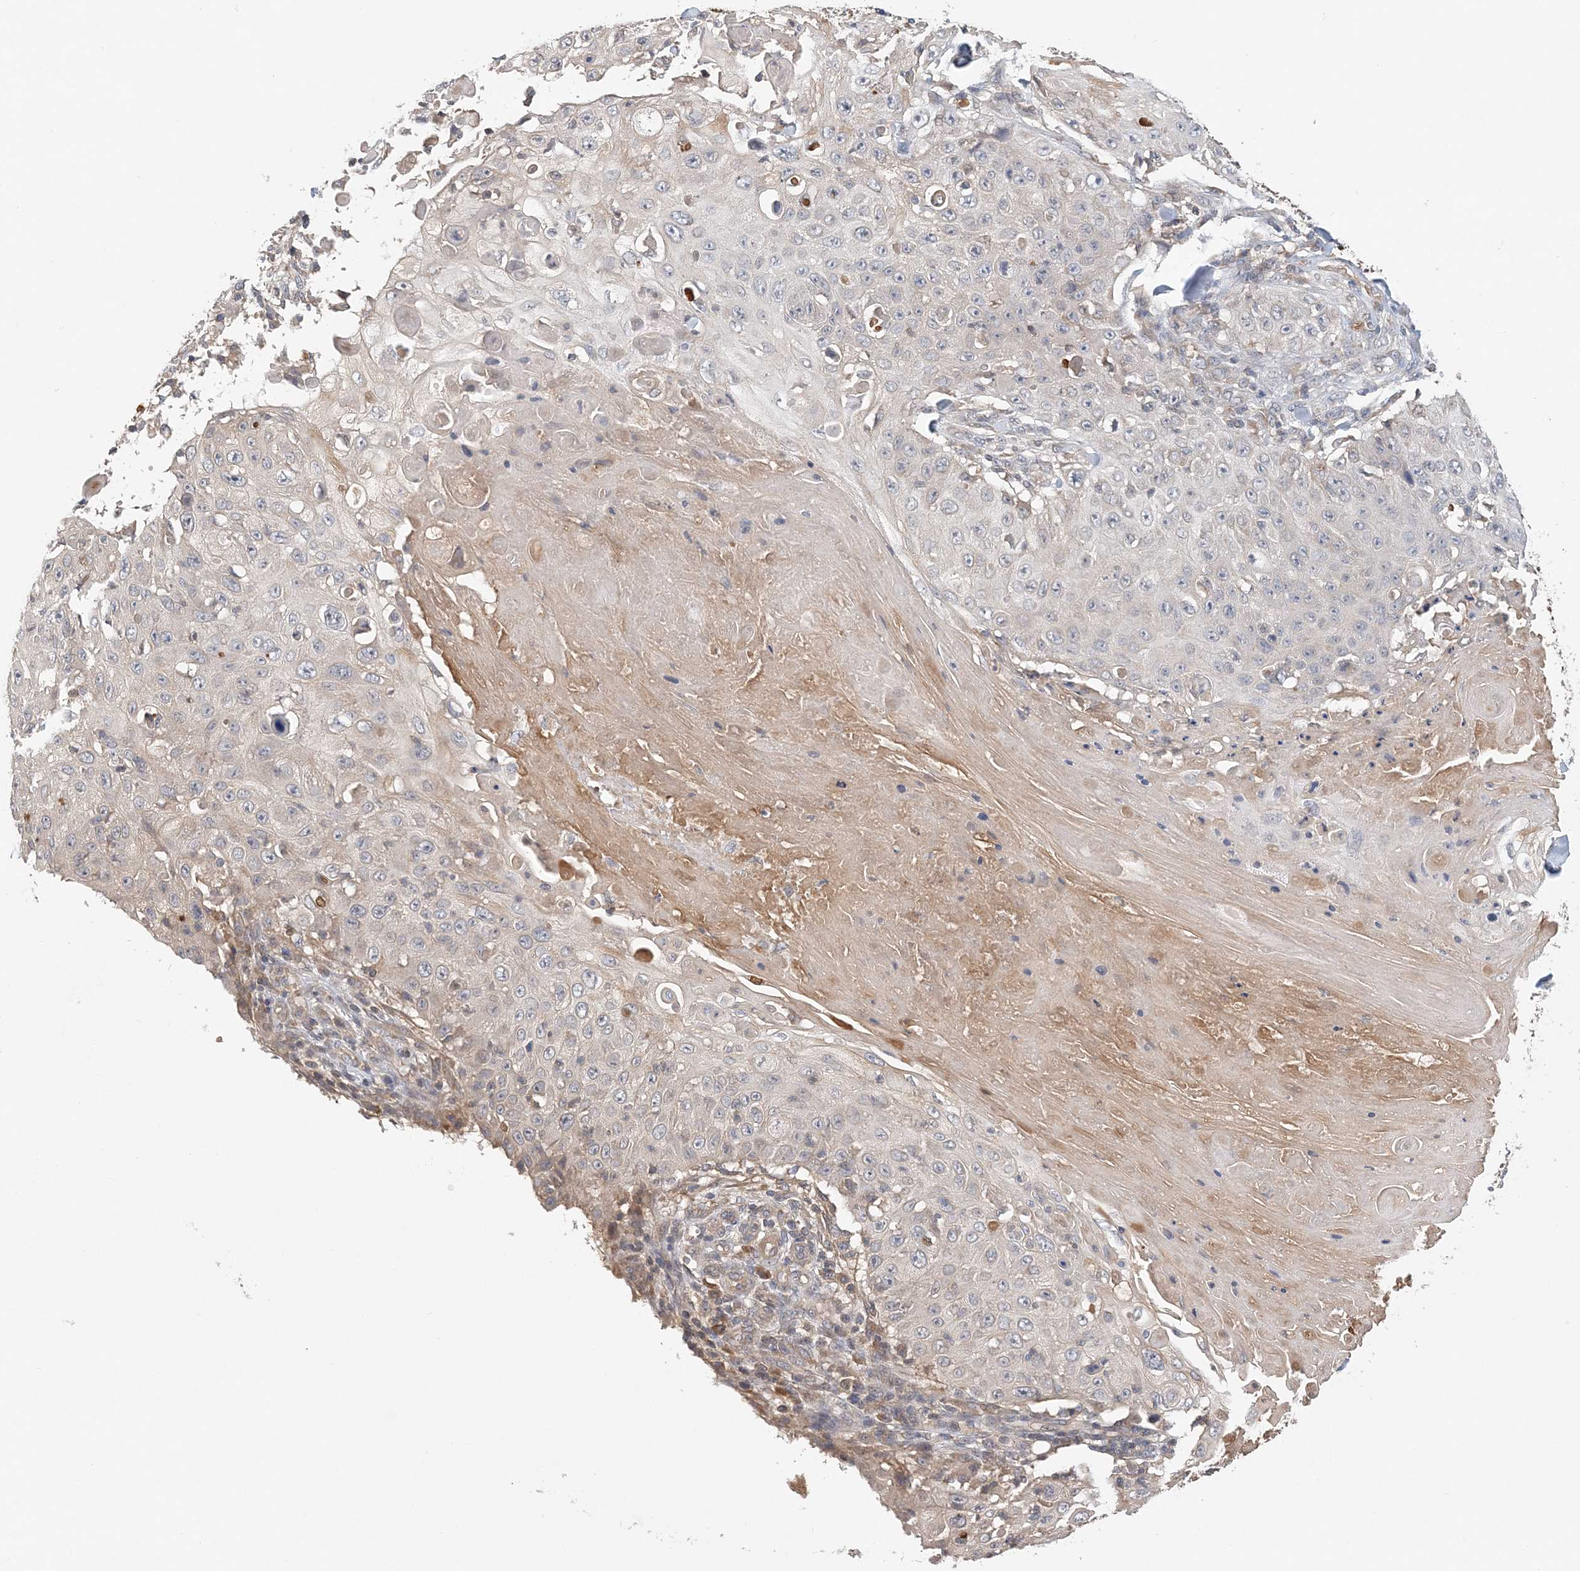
{"staining": {"intensity": "negative", "quantity": "none", "location": "none"}, "tissue": "skin cancer", "cell_type": "Tumor cells", "image_type": "cancer", "snomed": [{"axis": "morphology", "description": "Squamous cell carcinoma, NOS"}, {"axis": "topography", "description": "Skin"}], "caption": "This histopathology image is of skin squamous cell carcinoma stained with immunohistochemistry (IHC) to label a protein in brown with the nuclei are counter-stained blue. There is no expression in tumor cells.", "gene": "SYCP3", "patient": {"sex": "male", "age": 86}}